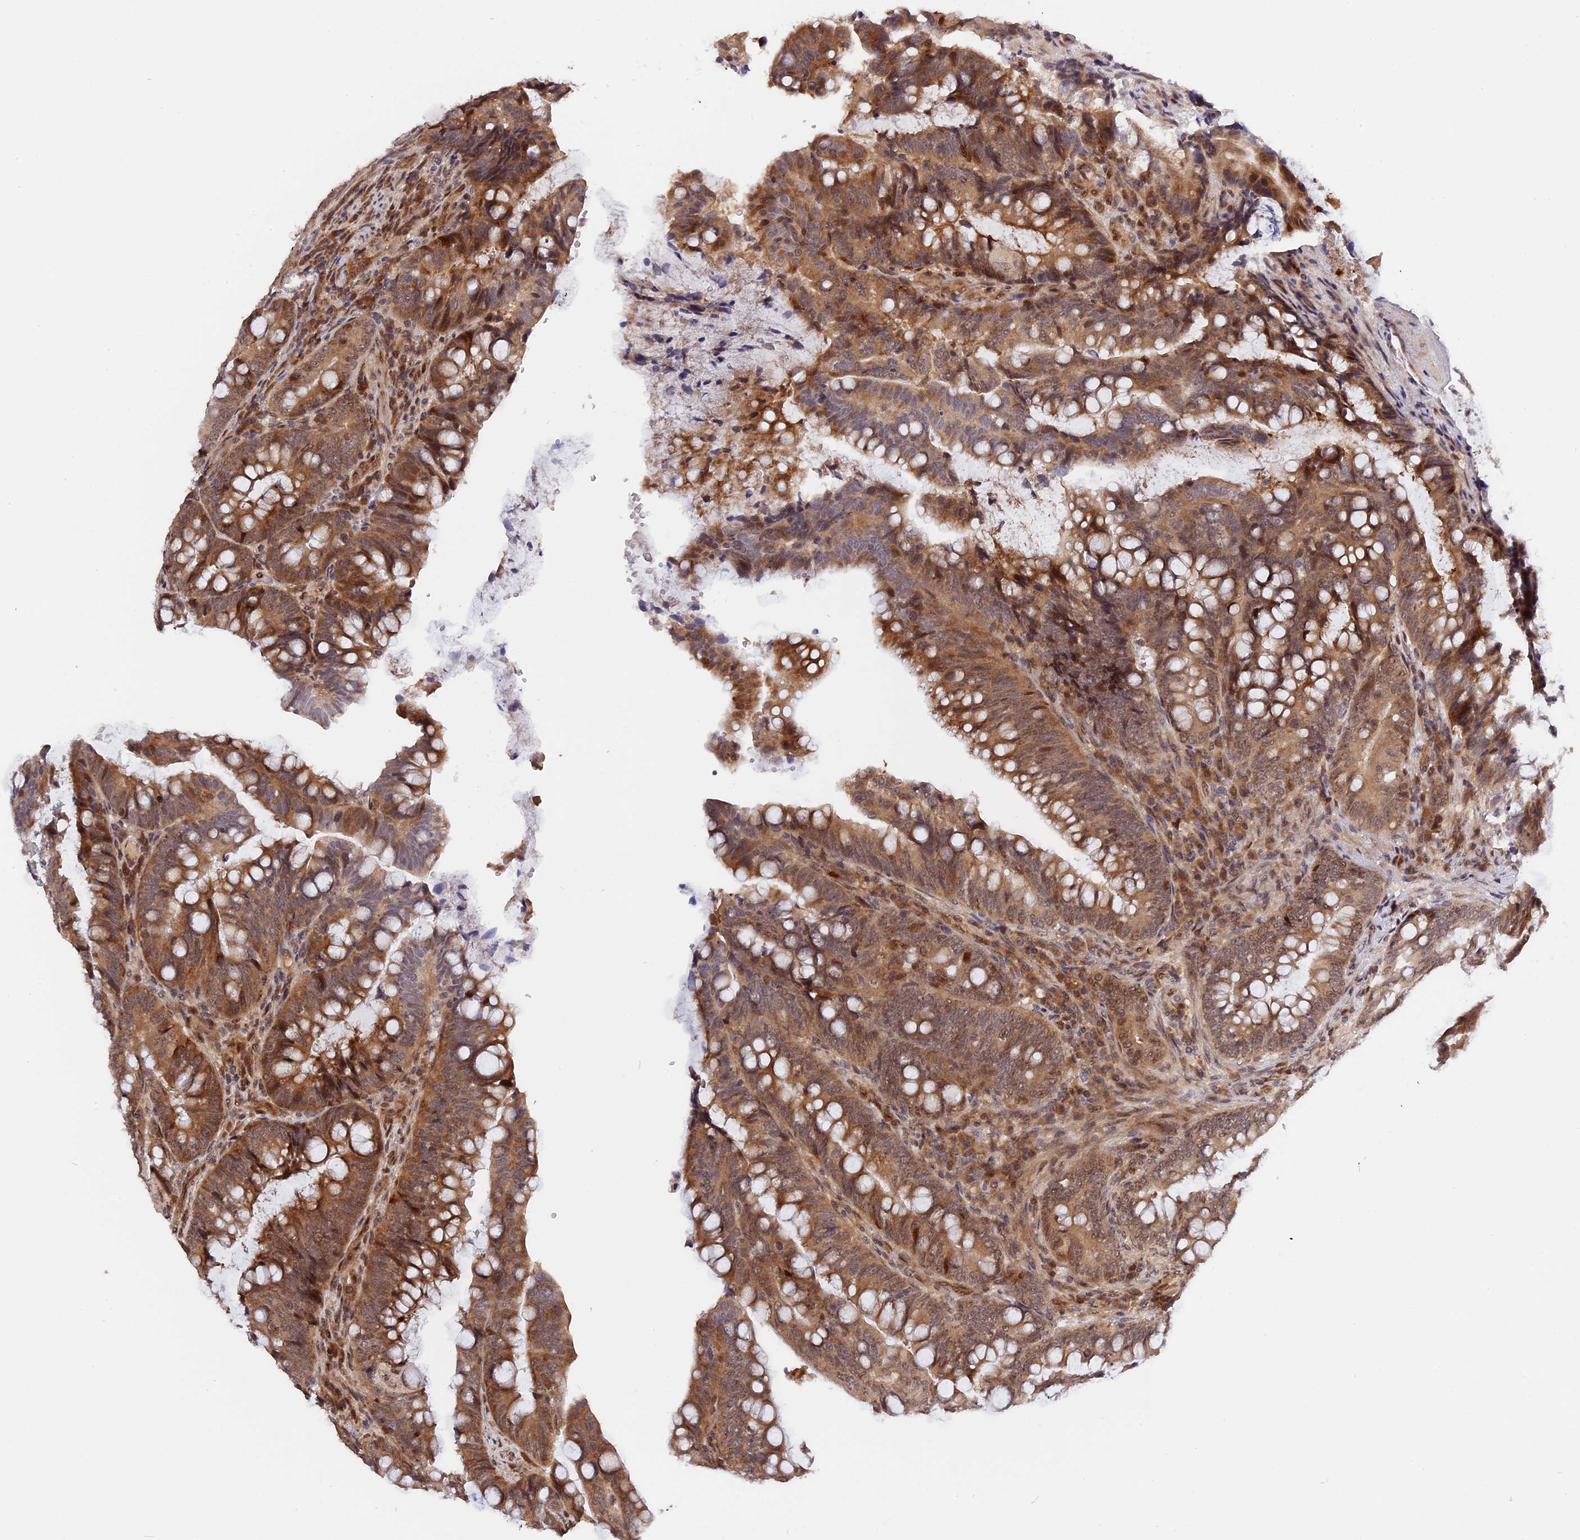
{"staining": {"intensity": "moderate", "quantity": ">75%", "location": "cytoplasmic/membranous,nuclear"}, "tissue": "colorectal cancer", "cell_type": "Tumor cells", "image_type": "cancer", "snomed": [{"axis": "morphology", "description": "Adenocarcinoma, NOS"}, {"axis": "topography", "description": "Colon"}], "caption": "DAB immunohistochemical staining of human adenocarcinoma (colorectal) exhibits moderate cytoplasmic/membranous and nuclear protein expression in approximately >75% of tumor cells.", "gene": "ZNF428", "patient": {"sex": "female", "age": 66}}